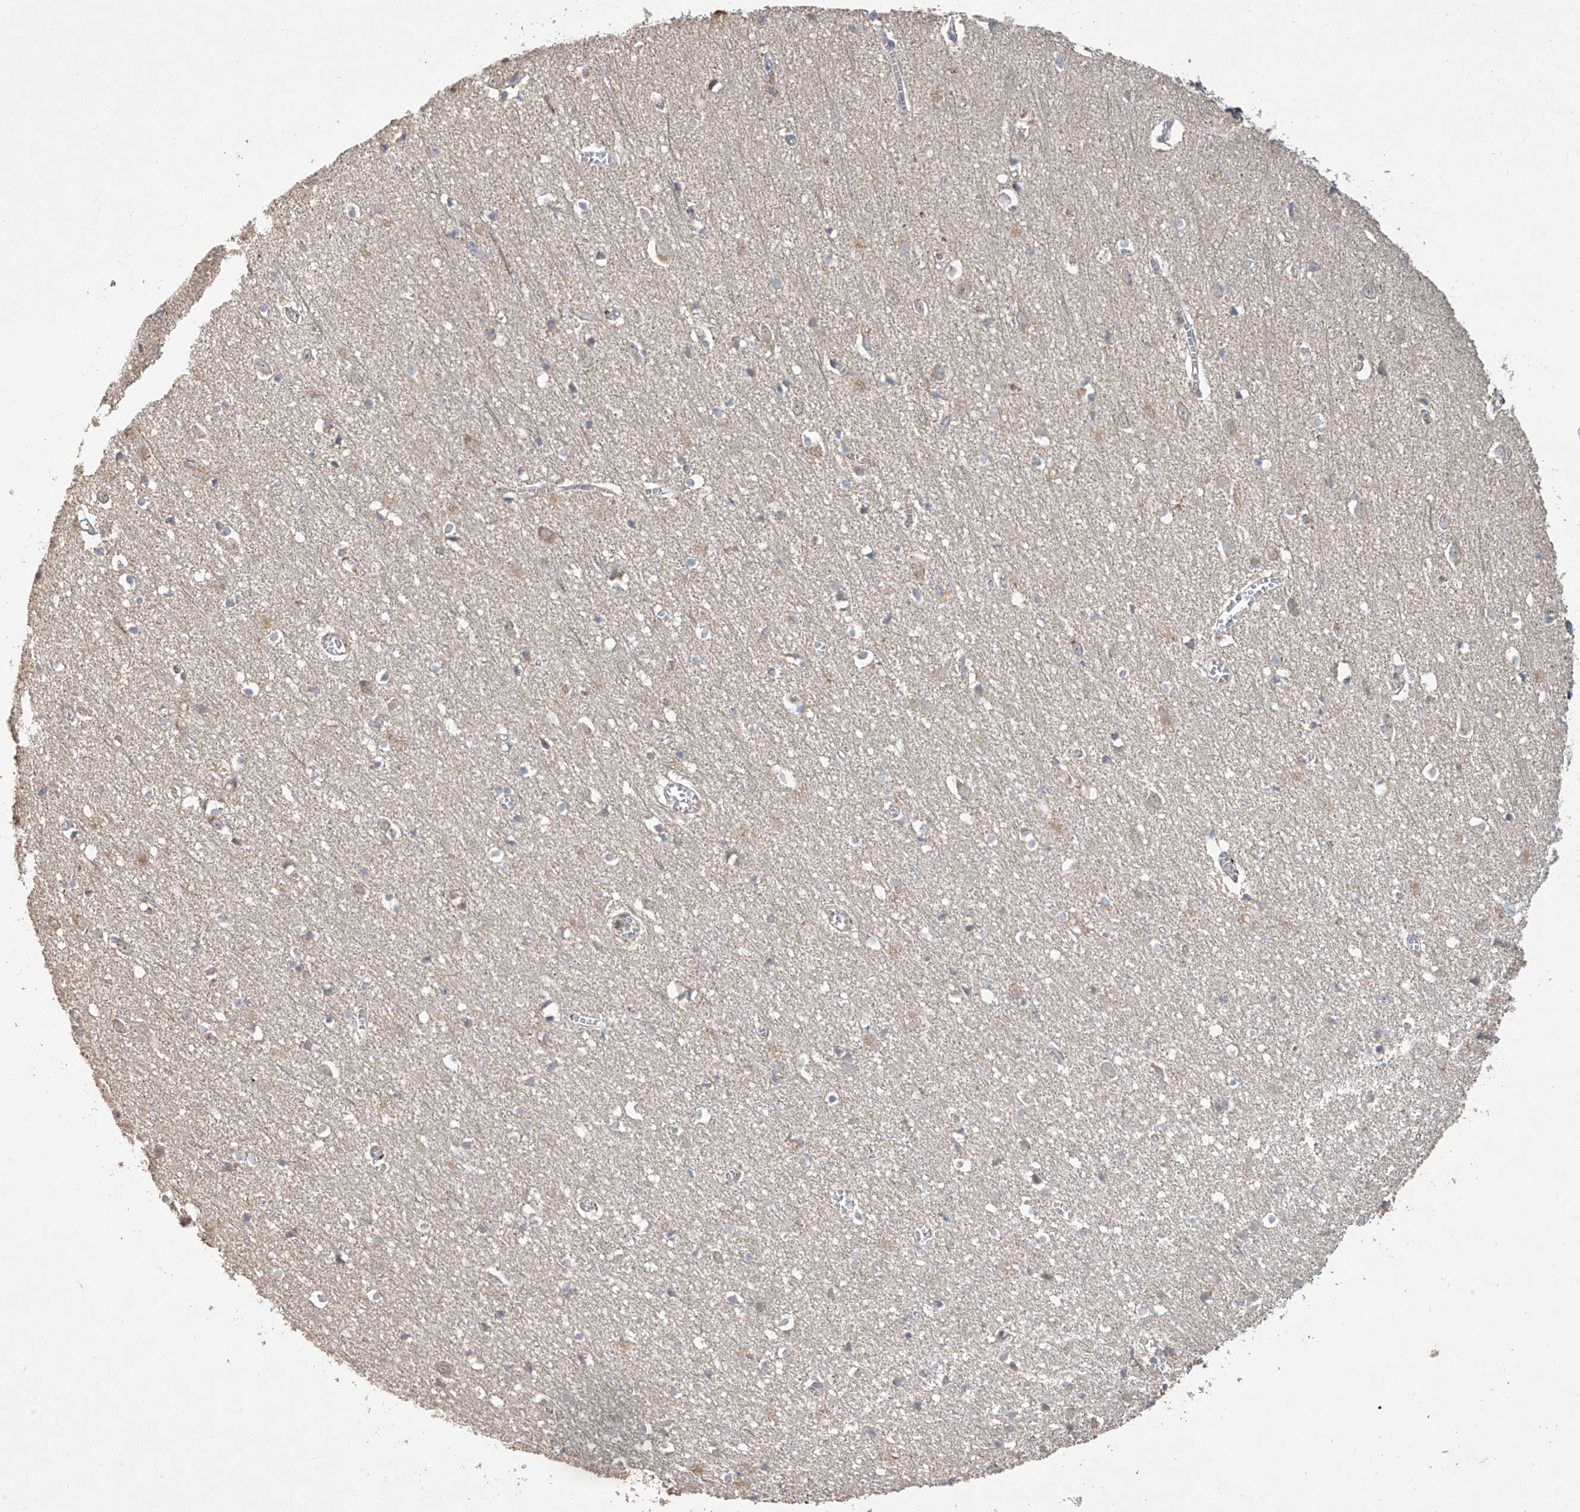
{"staining": {"intensity": "moderate", "quantity": "25%-75%", "location": "cytoplasmic/membranous"}, "tissue": "cerebral cortex", "cell_type": "Endothelial cells", "image_type": "normal", "snomed": [{"axis": "morphology", "description": "Normal tissue, NOS"}, {"axis": "topography", "description": "Cerebral cortex"}], "caption": "This photomicrograph demonstrates normal cerebral cortex stained with immunohistochemistry to label a protein in brown. The cytoplasmic/membranous of endothelial cells show moderate positivity for the protein. Nuclei are counter-stained blue.", "gene": "TMEM61", "patient": {"sex": "female", "age": 64}}